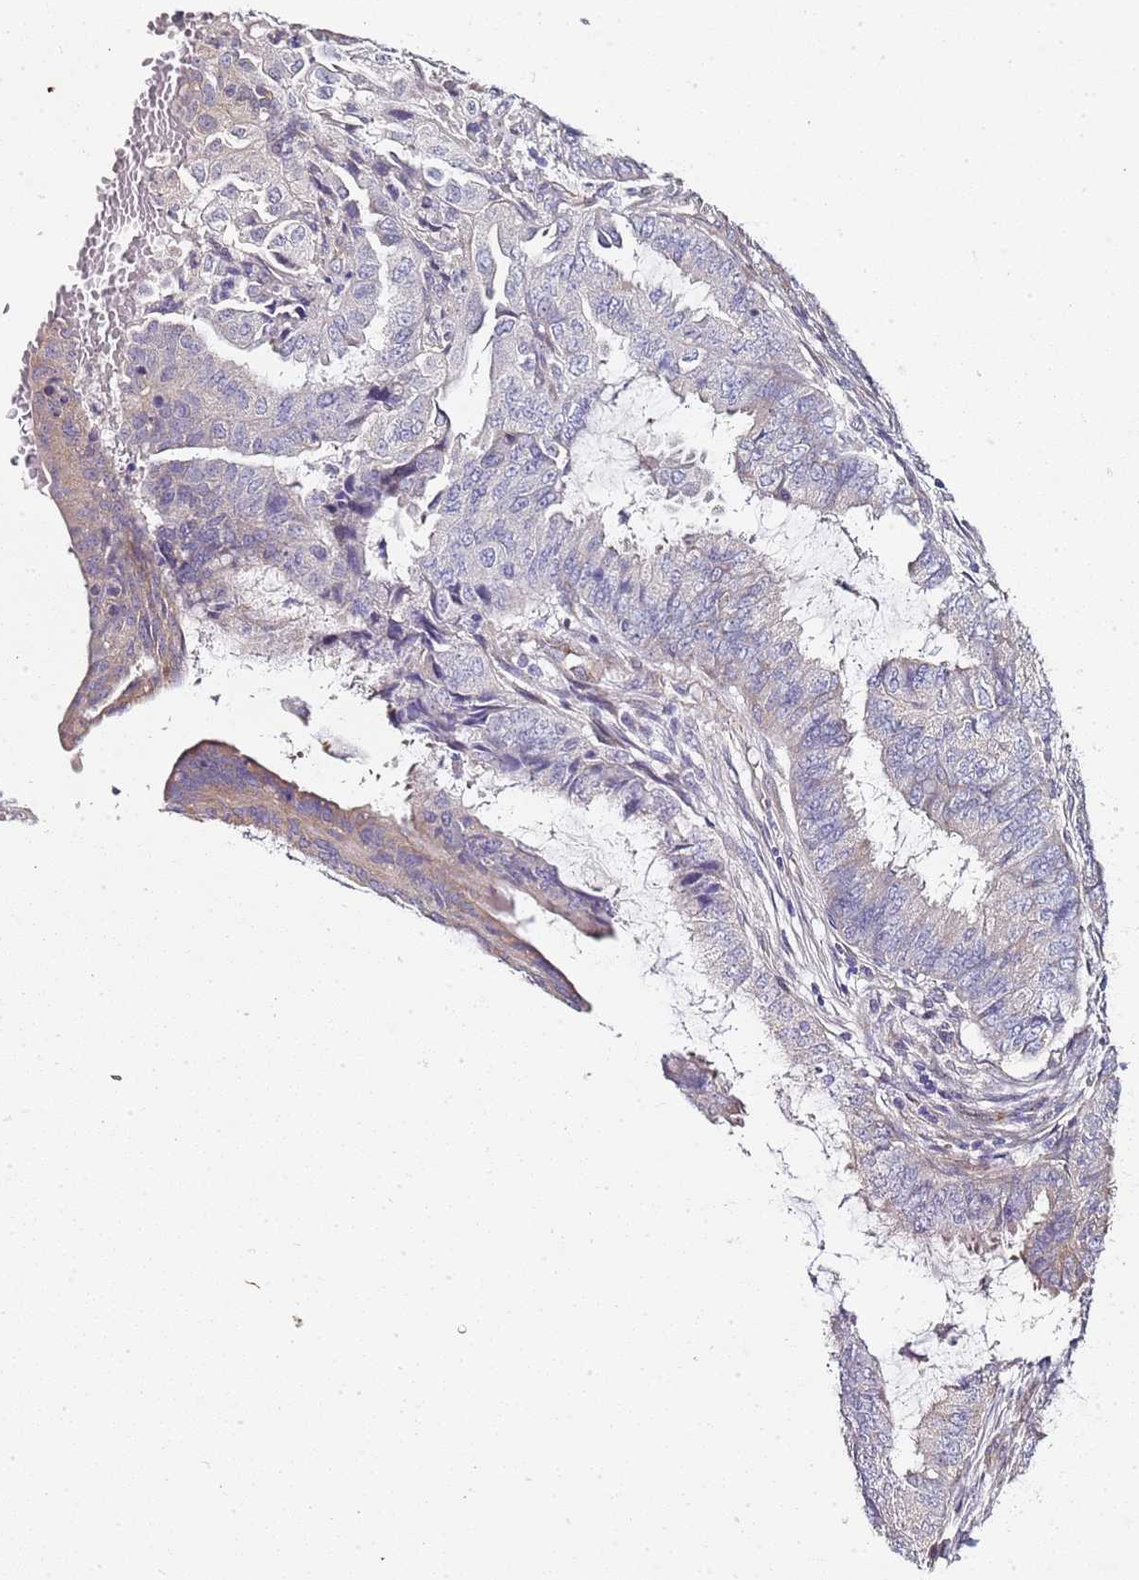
{"staining": {"intensity": "weak", "quantity": "<25%", "location": "cytoplasmic/membranous"}, "tissue": "endometrial cancer", "cell_type": "Tumor cells", "image_type": "cancer", "snomed": [{"axis": "morphology", "description": "Adenocarcinoma, NOS"}, {"axis": "topography", "description": "Endometrium"}], "caption": "DAB (3,3'-diaminobenzidine) immunohistochemical staining of human endometrial cancer (adenocarcinoma) shows no significant expression in tumor cells.", "gene": "TBC1D9", "patient": {"sex": "female", "age": 51}}